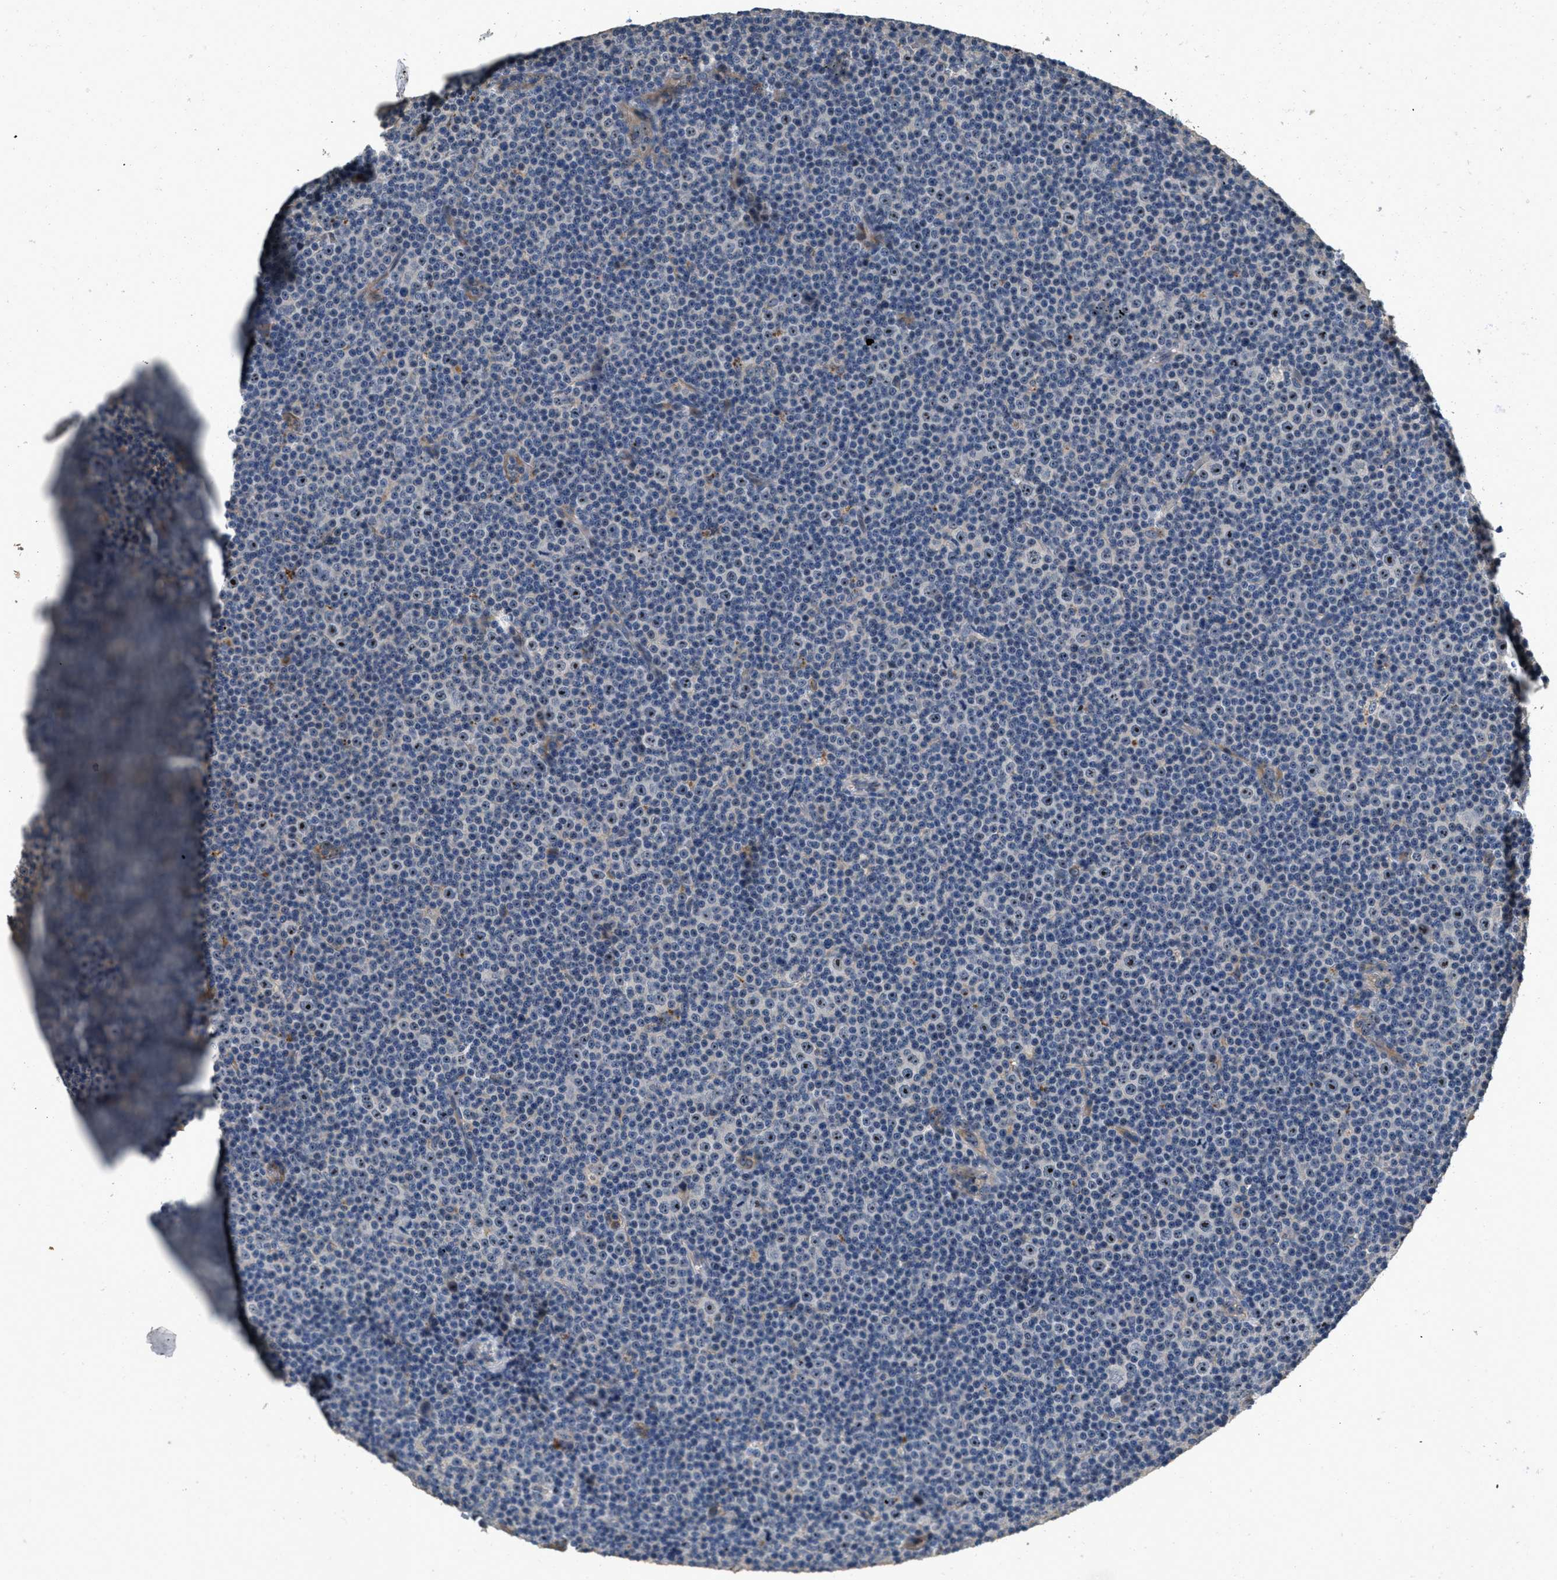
{"staining": {"intensity": "moderate", "quantity": "25%-75%", "location": "nuclear"}, "tissue": "lymphoma", "cell_type": "Tumor cells", "image_type": "cancer", "snomed": [{"axis": "morphology", "description": "Malignant lymphoma, non-Hodgkin's type, Low grade"}, {"axis": "topography", "description": "Lymph node"}], "caption": "Moderate nuclear expression is present in about 25%-75% of tumor cells in malignant lymphoma, non-Hodgkin's type (low-grade).", "gene": "OSMR", "patient": {"sex": "female", "age": 67}}